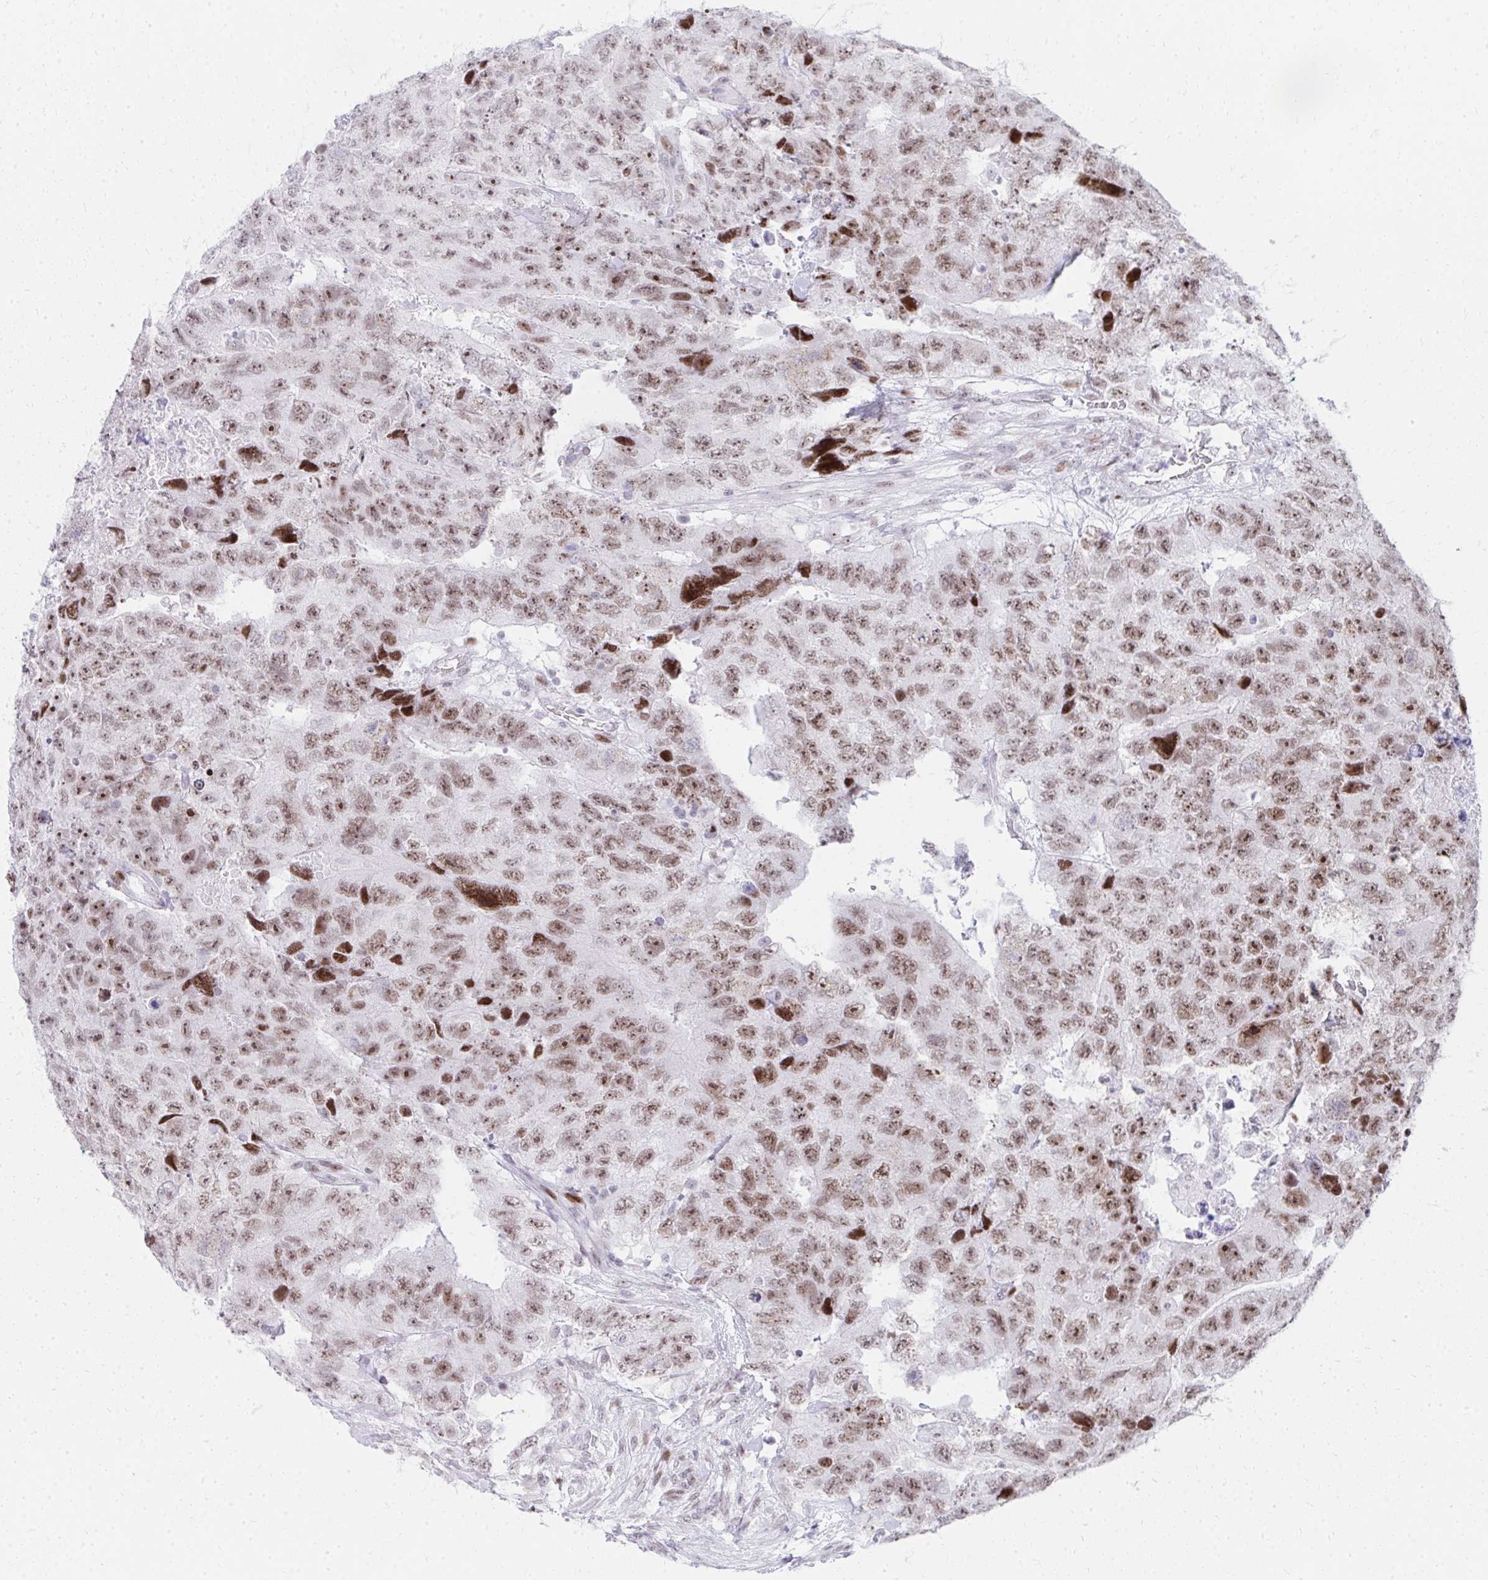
{"staining": {"intensity": "moderate", "quantity": ">75%", "location": "nuclear"}, "tissue": "testis cancer", "cell_type": "Tumor cells", "image_type": "cancer", "snomed": [{"axis": "morphology", "description": "Carcinoma, Embryonal, NOS"}, {"axis": "topography", "description": "Testis"}], "caption": "IHC (DAB) staining of testis cancer (embryonal carcinoma) exhibits moderate nuclear protein expression in about >75% of tumor cells.", "gene": "GLDN", "patient": {"sex": "male", "age": 24}}